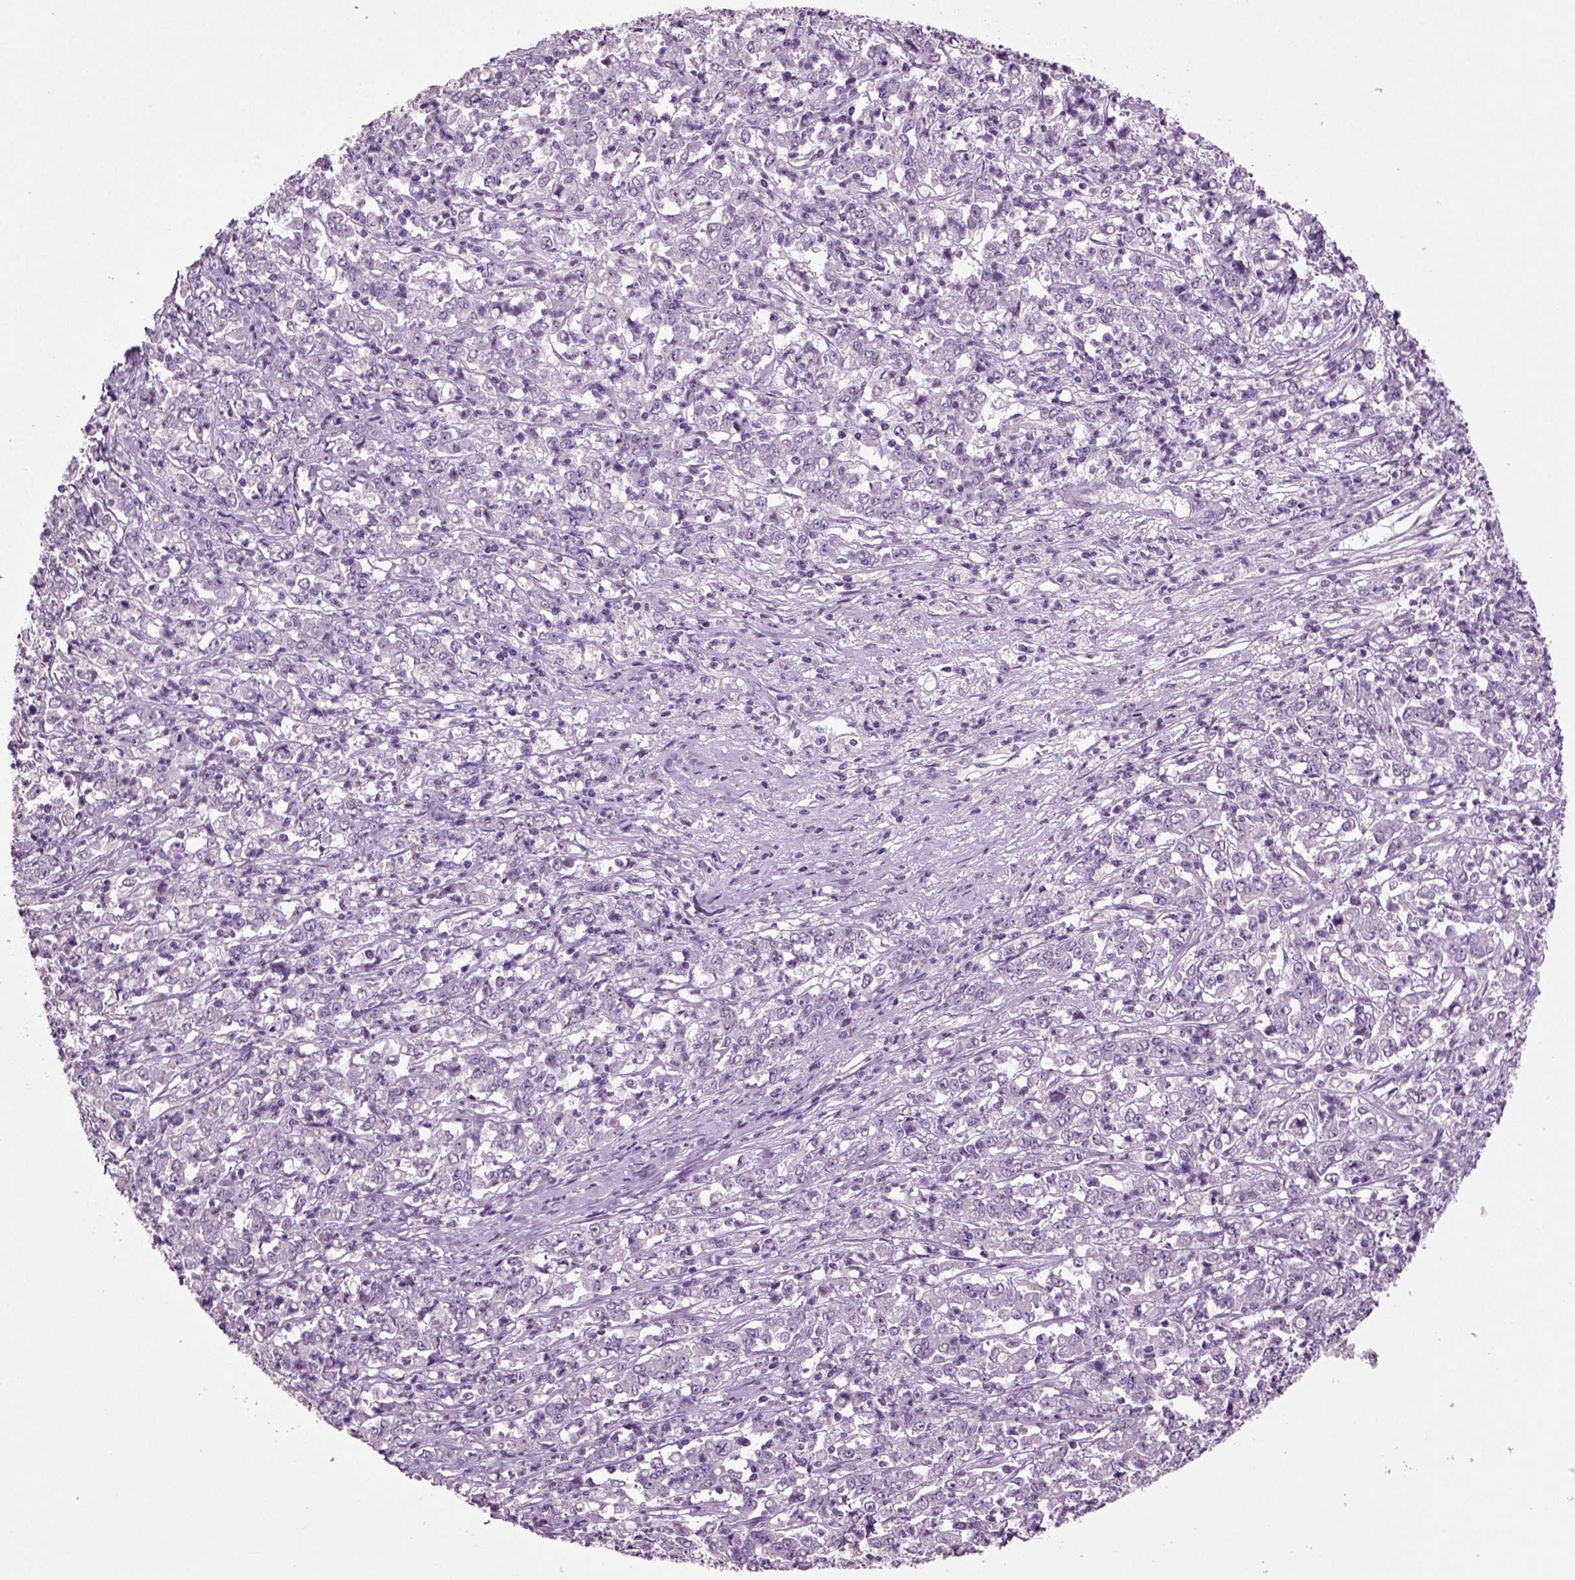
{"staining": {"intensity": "negative", "quantity": "none", "location": "none"}, "tissue": "stomach cancer", "cell_type": "Tumor cells", "image_type": "cancer", "snomed": [{"axis": "morphology", "description": "Adenocarcinoma, NOS"}, {"axis": "topography", "description": "Stomach, lower"}], "caption": "Image shows no significant protein staining in tumor cells of adenocarcinoma (stomach).", "gene": "SLC17A6", "patient": {"sex": "female", "age": 71}}